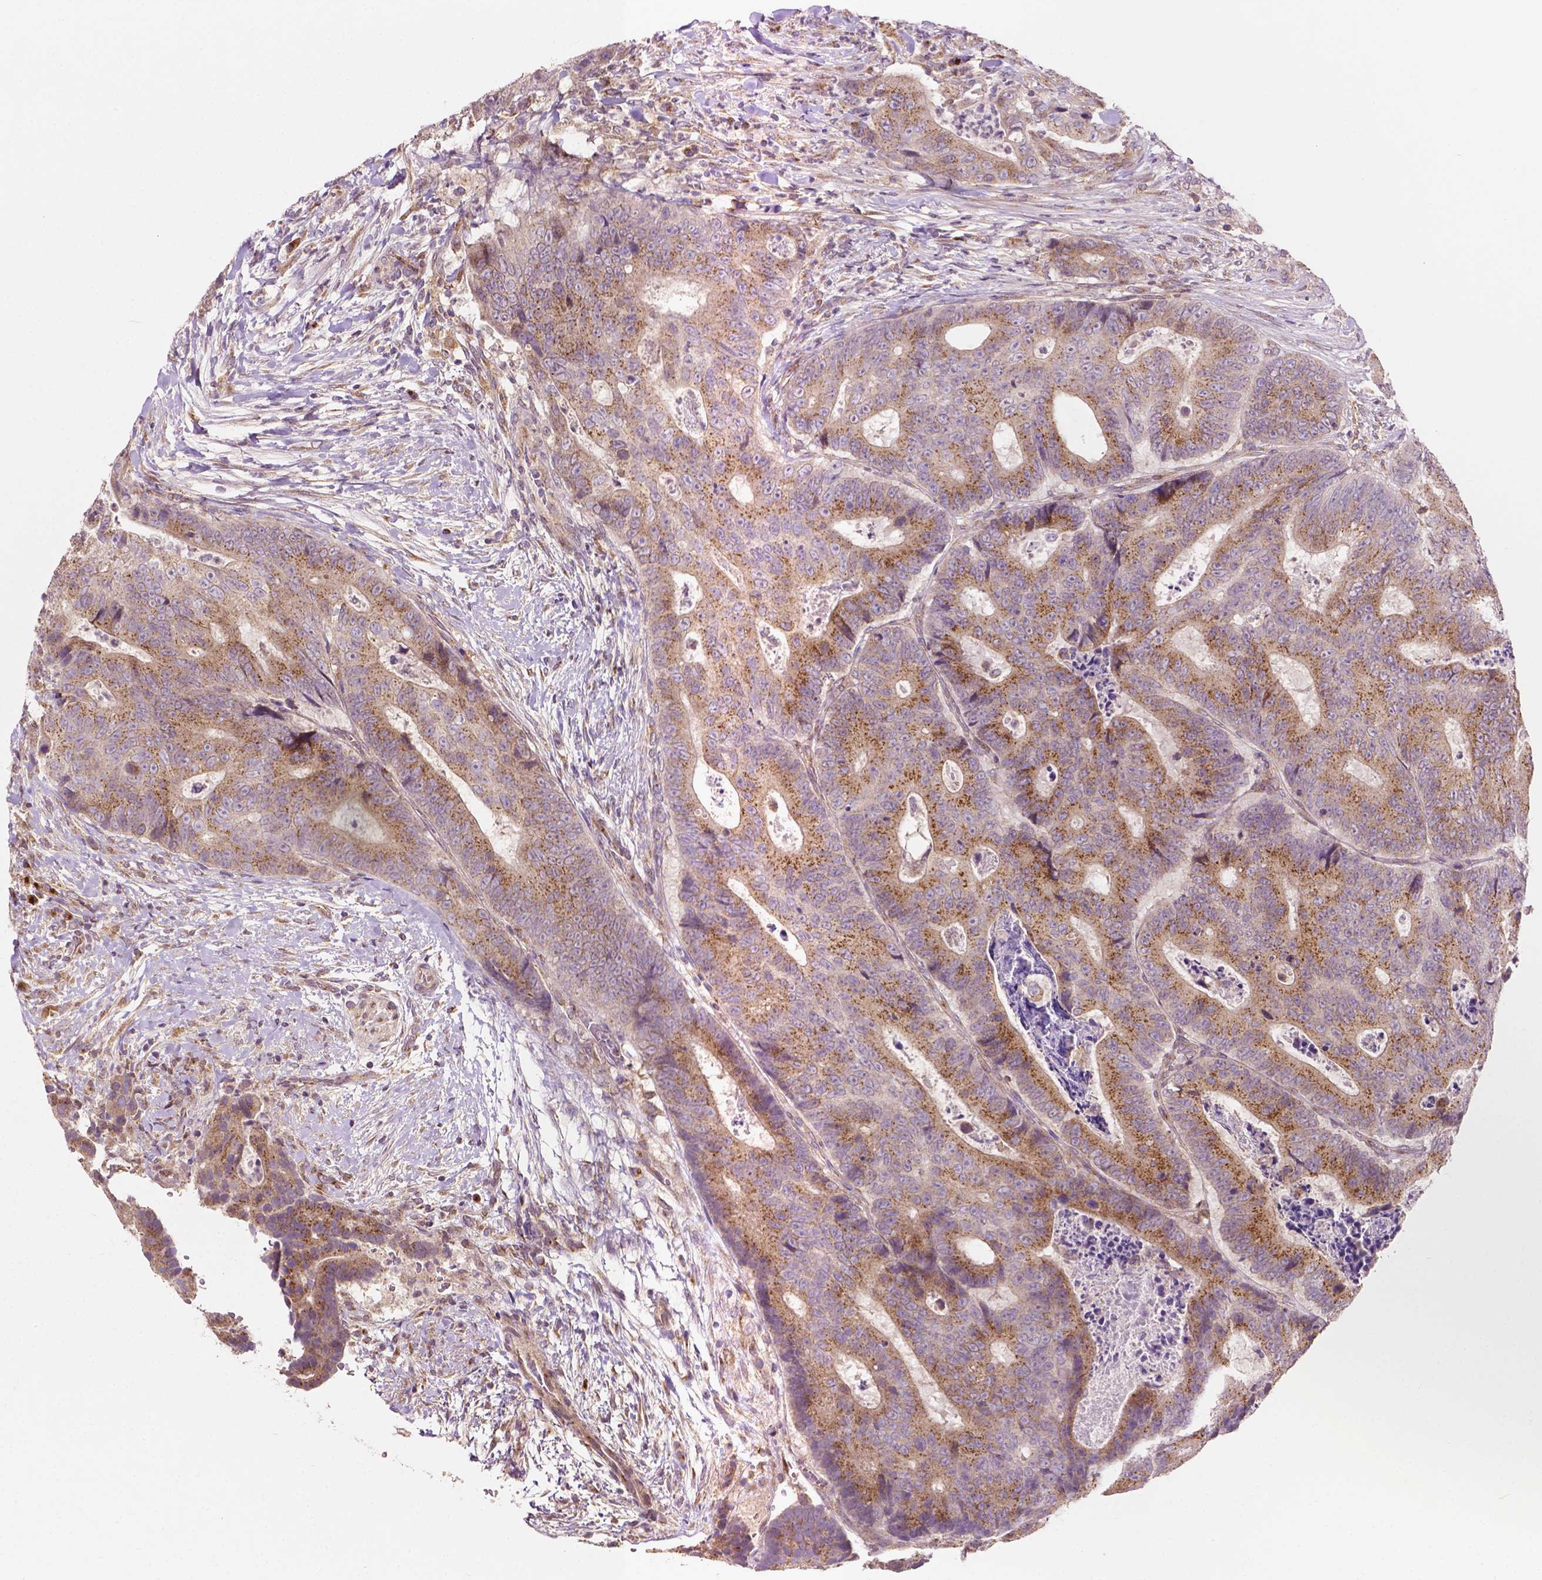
{"staining": {"intensity": "moderate", "quantity": ">75%", "location": "cytoplasmic/membranous"}, "tissue": "colorectal cancer", "cell_type": "Tumor cells", "image_type": "cancer", "snomed": [{"axis": "morphology", "description": "Adenocarcinoma, NOS"}, {"axis": "topography", "description": "Colon"}], "caption": "A high-resolution image shows immunohistochemistry staining of colorectal cancer (adenocarcinoma), which displays moderate cytoplasmic/membranous expression in approximately >75% of tumor cells.", "gene": "EBAG9", "patient": {"sex": "female", "age": 48}}